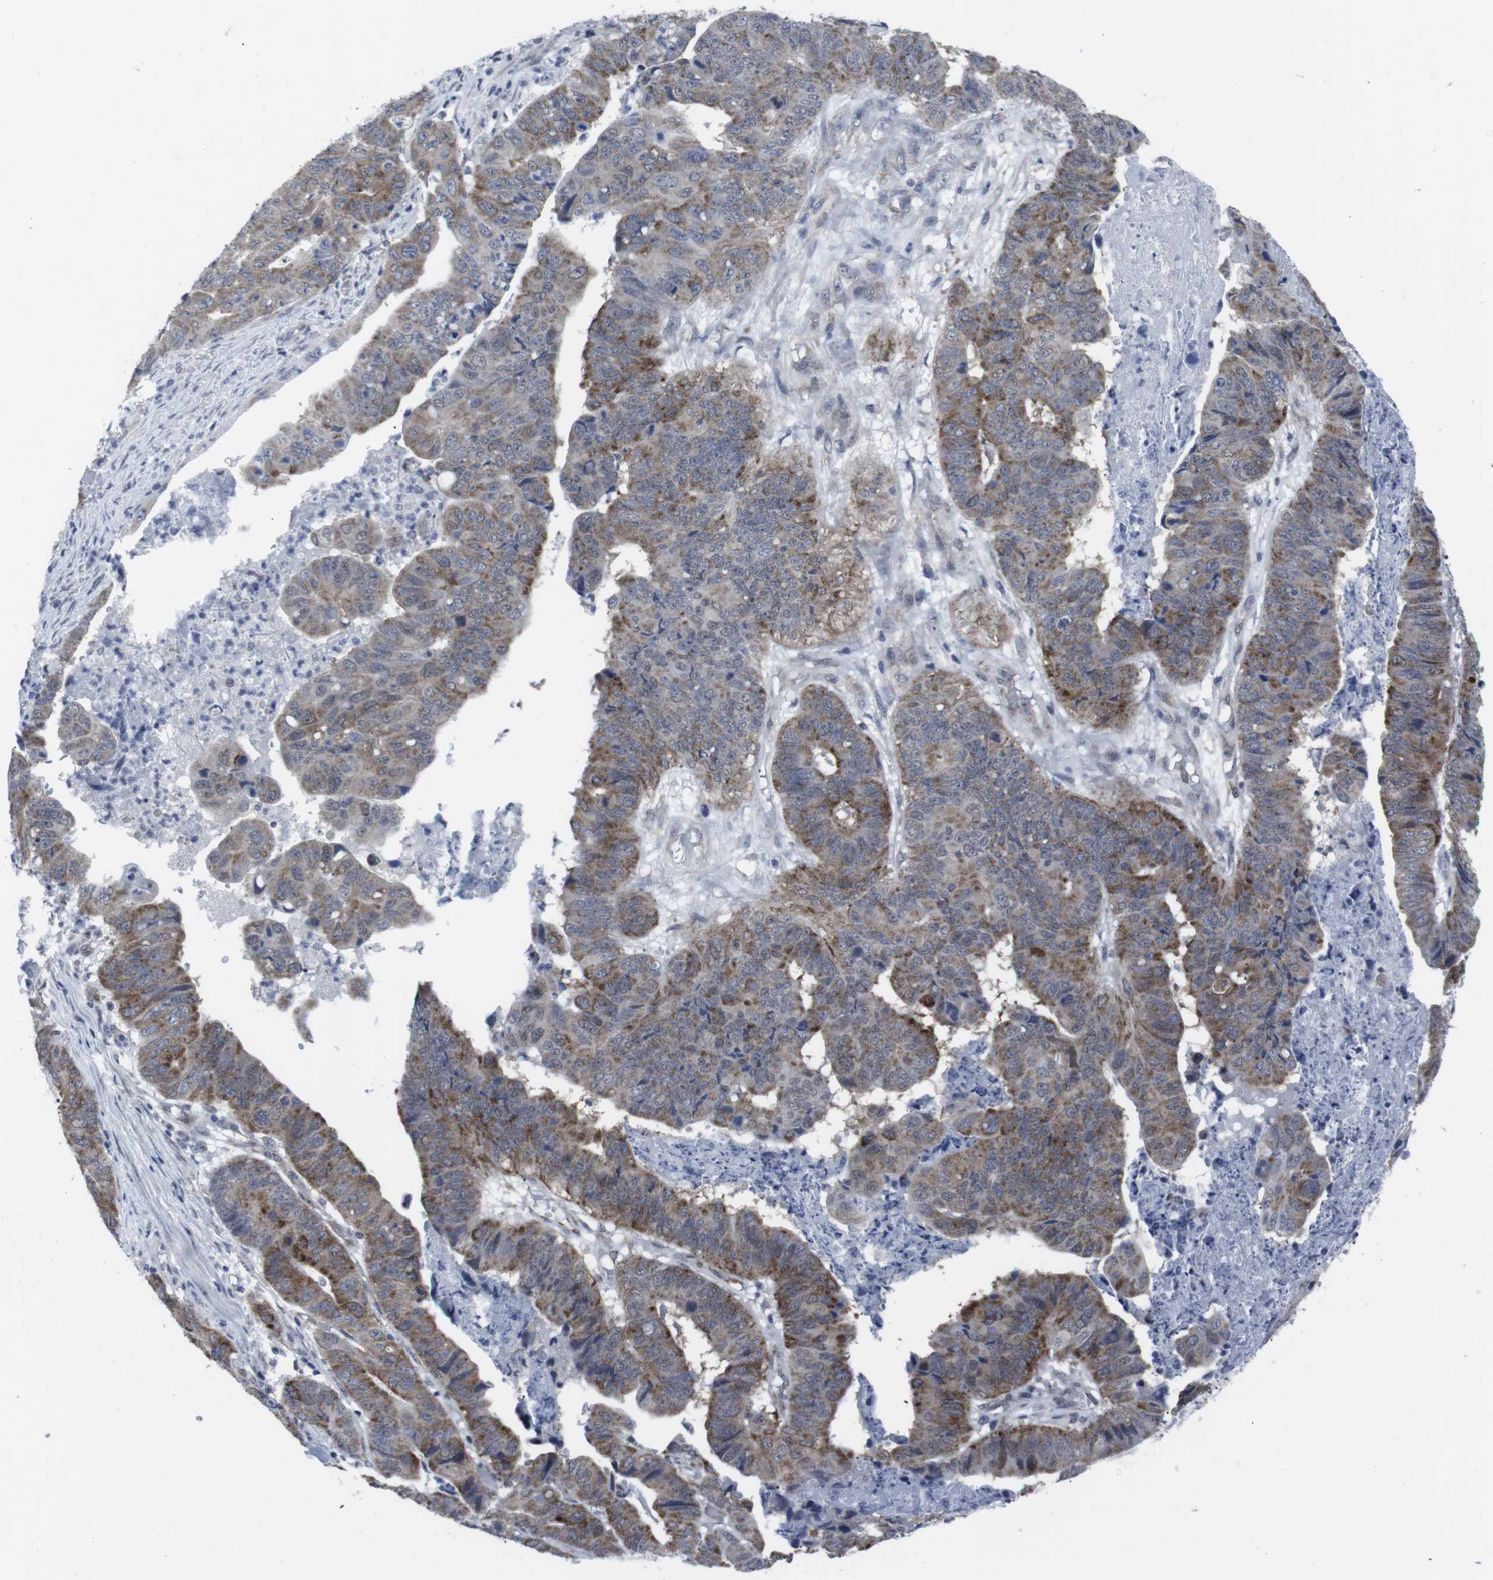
{"staining": {"intensity": "moderate", "quantity": "25%-75%", "location": "cytoplasmic/membranous"}, "tissue": "stomach cancer", "cell_type": "Tumor cells", "image_type": "cancer", "snomed": [{"axis": "morphology", "description": "Adenocarcinoma, NOS"}, {"axis": "topography", "description": "Stomach, lower"}], "caption": "Adenocarcinoma (stomach) stained with DAB immunohistochemistry shows medium levels of moderate cytoplasmic/membranous expression in approximately 25%-75% of tumor cells.", "gene": "GEMIN2", "patient": {"sex": "male", "age": 77}}